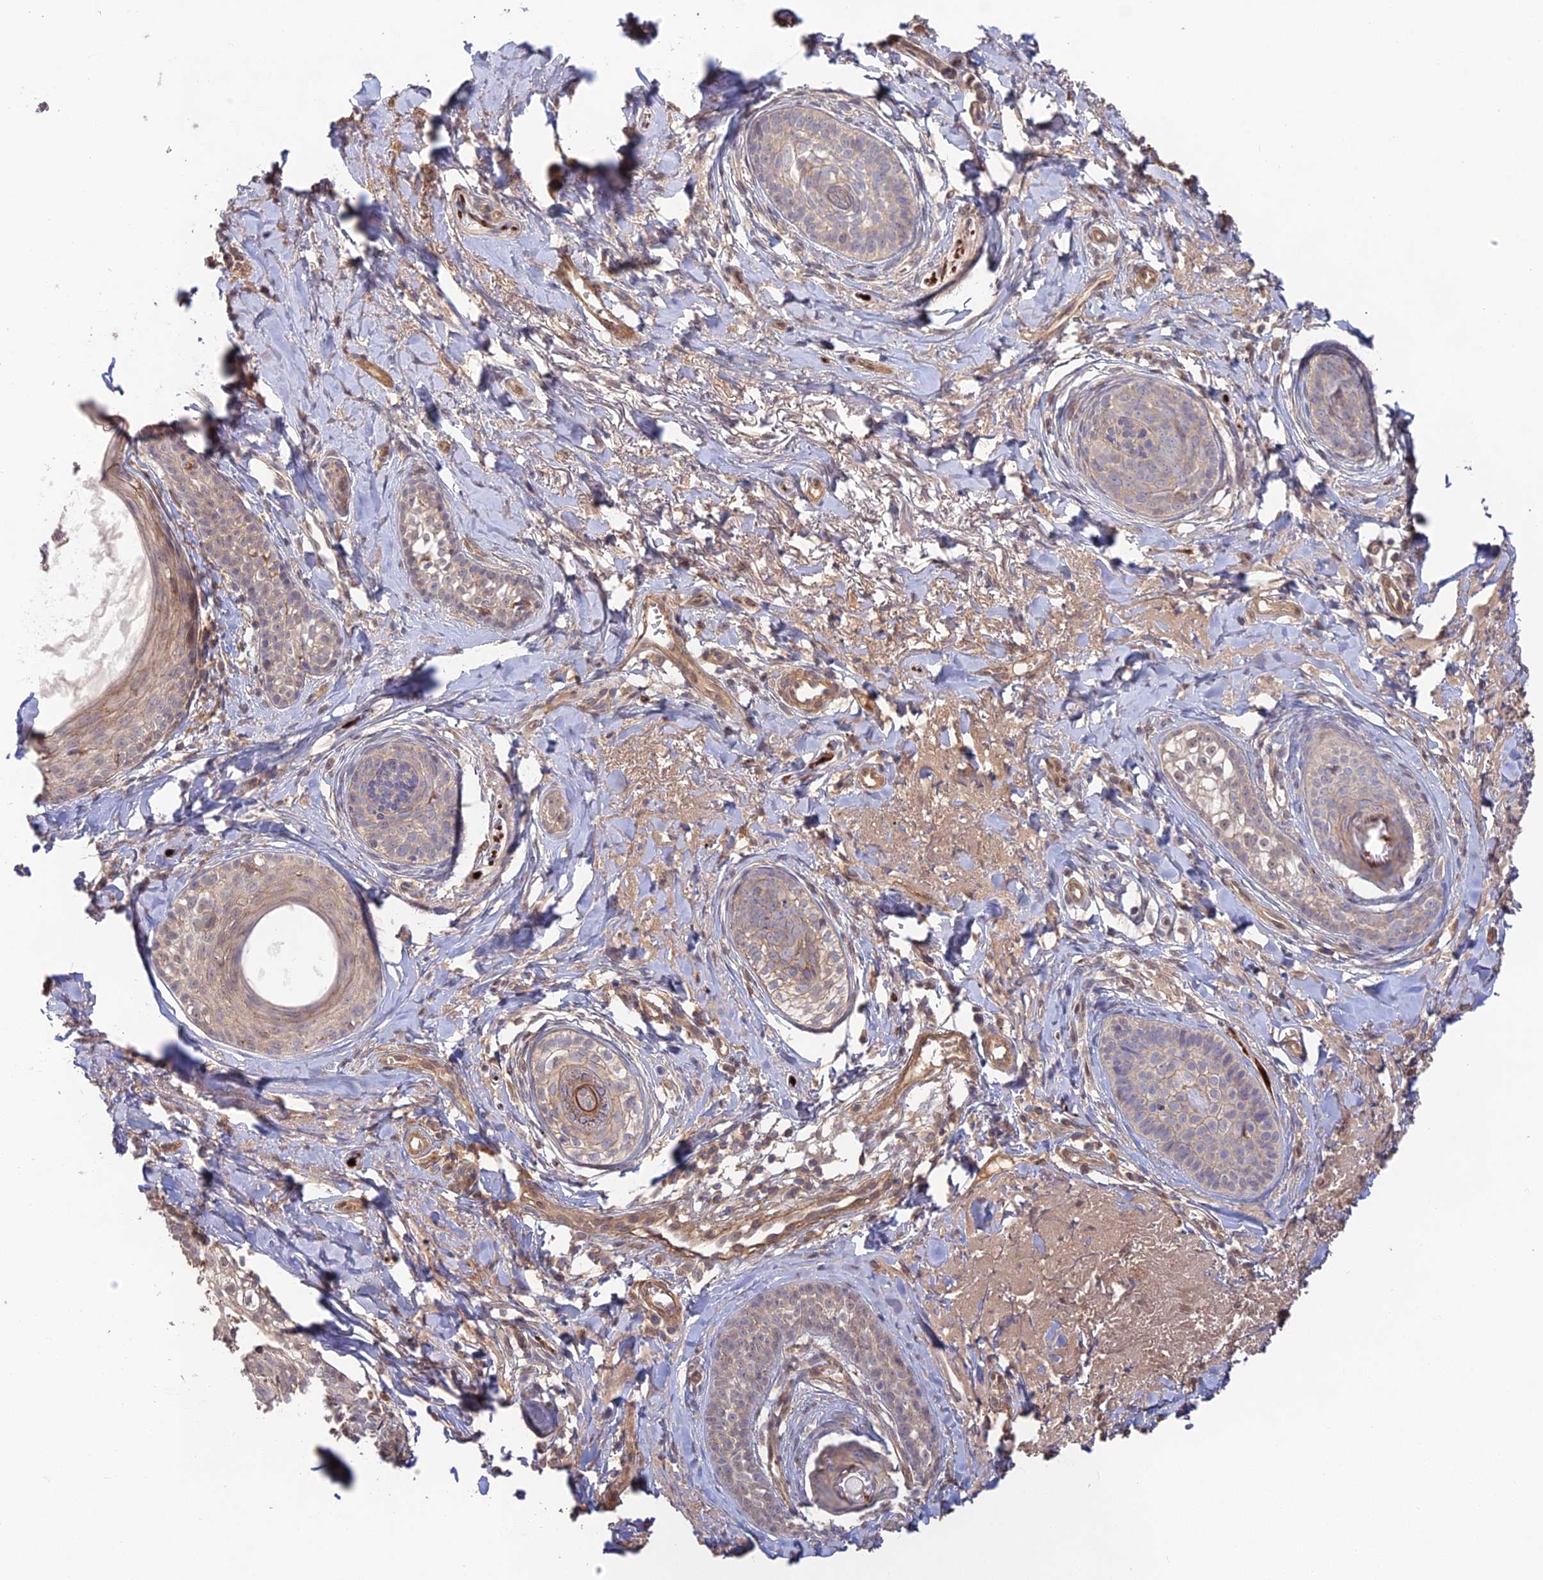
{"staining": {"intensity": "weak", "quantity": "25%-75%", "location": "cytoplasmic/membranous"}, "tissue": "skin cancer", "cell_type": "Tumor cells", "image_type": "cancer", "snomed": [{"axis": "morphology", "description": "Basal cell carcinoma"}, {"axis": "topography", "description": "Skin"}], "caption": "About 25%-75% of tumor cells in human skin cancer (basal cell carcinoma) reveal weak cytoplasmic/membranous protein expression as visualized by brown immunohistochemical staining.", "gene": "CLCF1", "patient": {"sex": "female", "age": 76}}